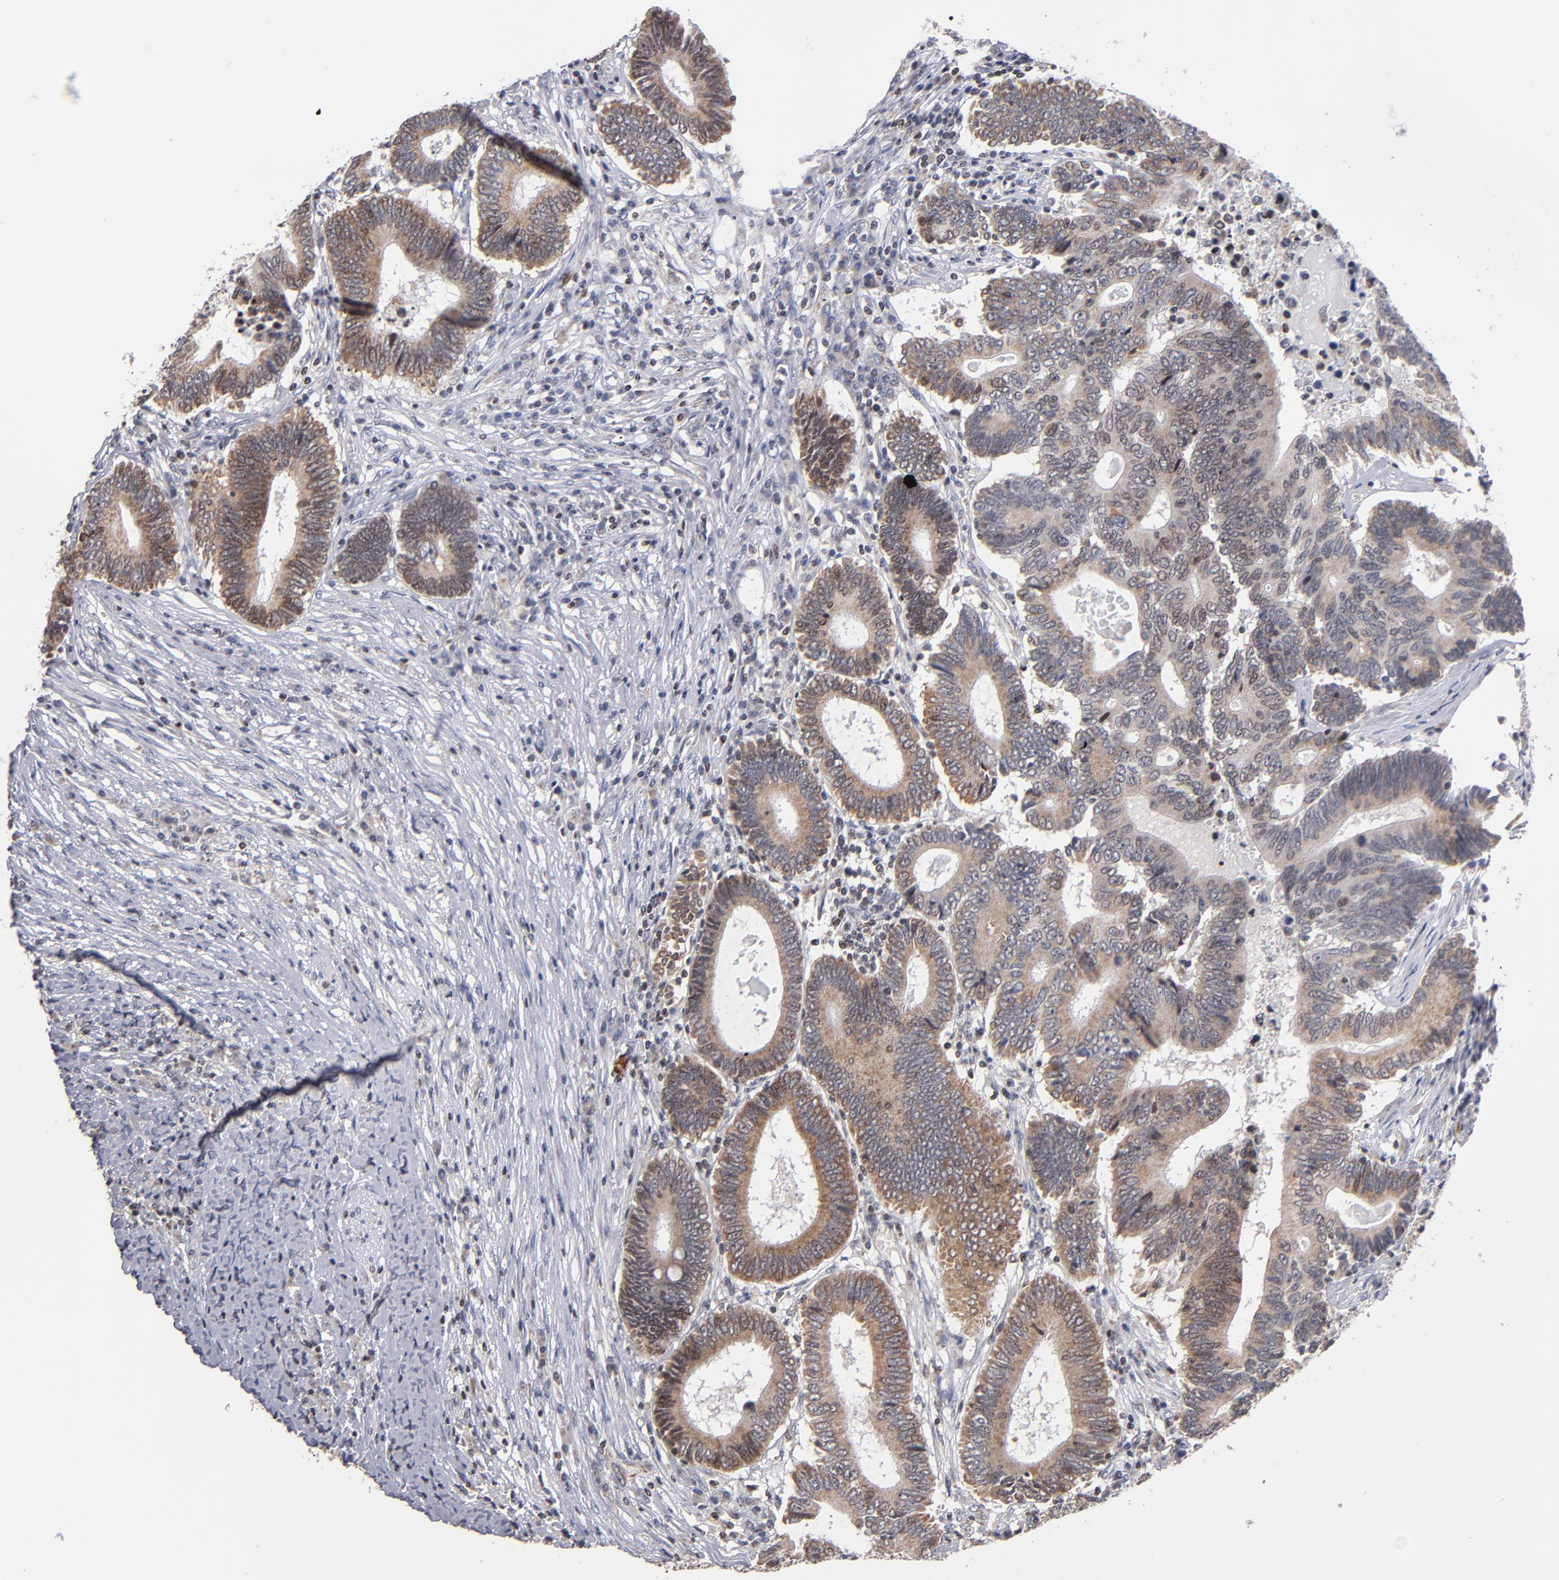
{"staining": {"intensity": "moderate", "quantity": ">75%", "location": "cytoplasmic/membranous"}, "tissue": "colorectal cancer", "cell_type": "Tumor cells", "image_type": "cancer", "snomed": [{"axis": "morphology", "description": "Adenocarcinoma, NOS"}, {"axis": "topography", "description": "Colon"}], "caption": "The immunohistochemical stain shows moderate cytoplasmic/membranous expression in tumor cells of colorectal cancer tissue.", "gene": "ODF2", "patient": {"sex": "female", "age": 78}}